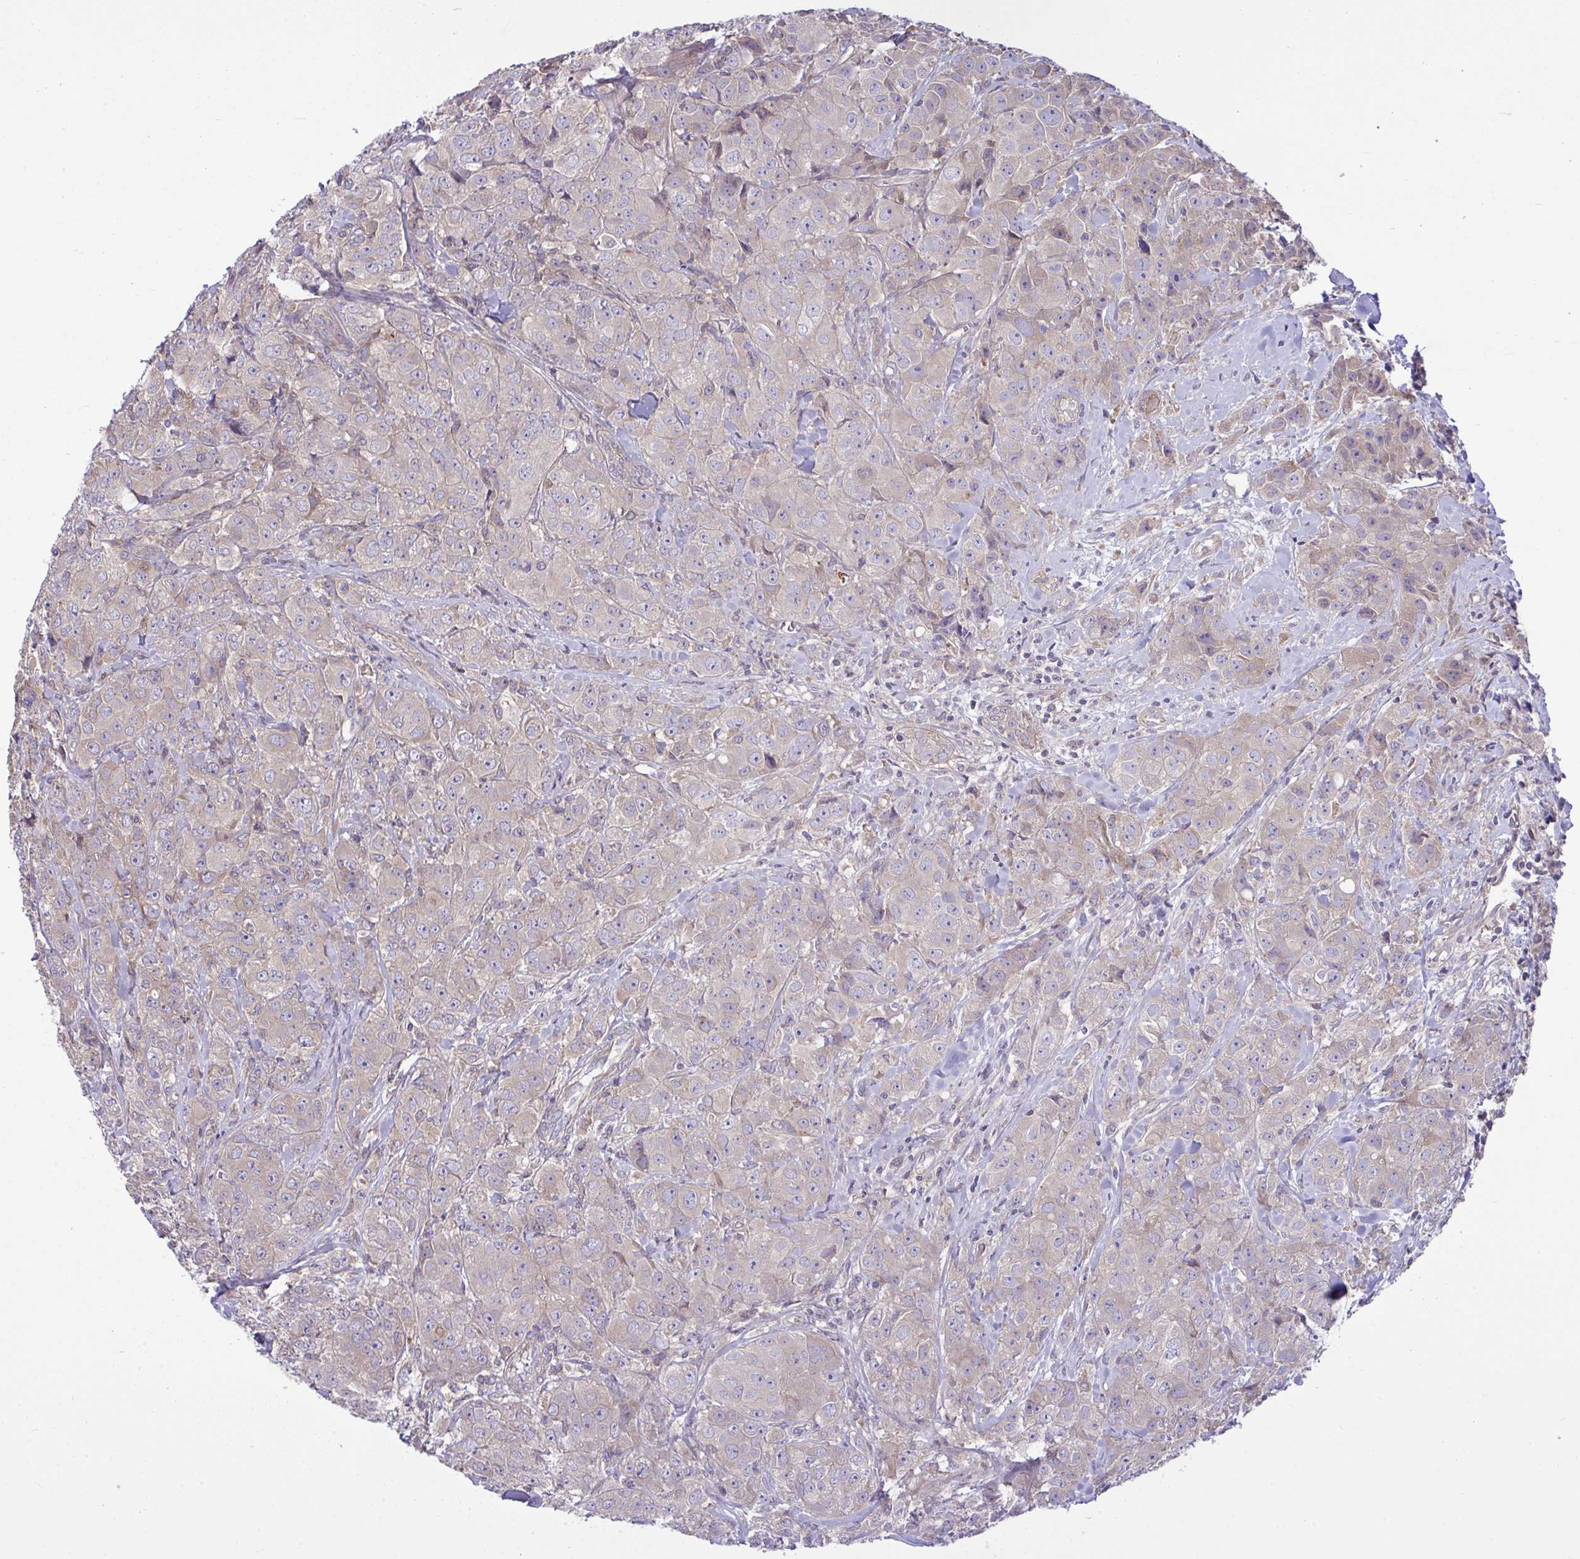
{"staining": {"intensity": "negative", "quantity": "none", "location": "none"}, "tissue": "breast cancer", "cell_type": "Tumor cells", "image_type": "cancer", "snomed": [{"axis": "morphology", "description": "Normal tissue, NOS"}, {"axis": "morphology", "description": "Duct carcinoma"}, {"axis": "topography", "description": "Breast"}], "caption": "IHC image of human breast intraductal carcinoma stained for a protein (brown), which displays no expression in tumor cells.", "gene": "GRB14", "patient": {"sex": "female", "age": 43}}